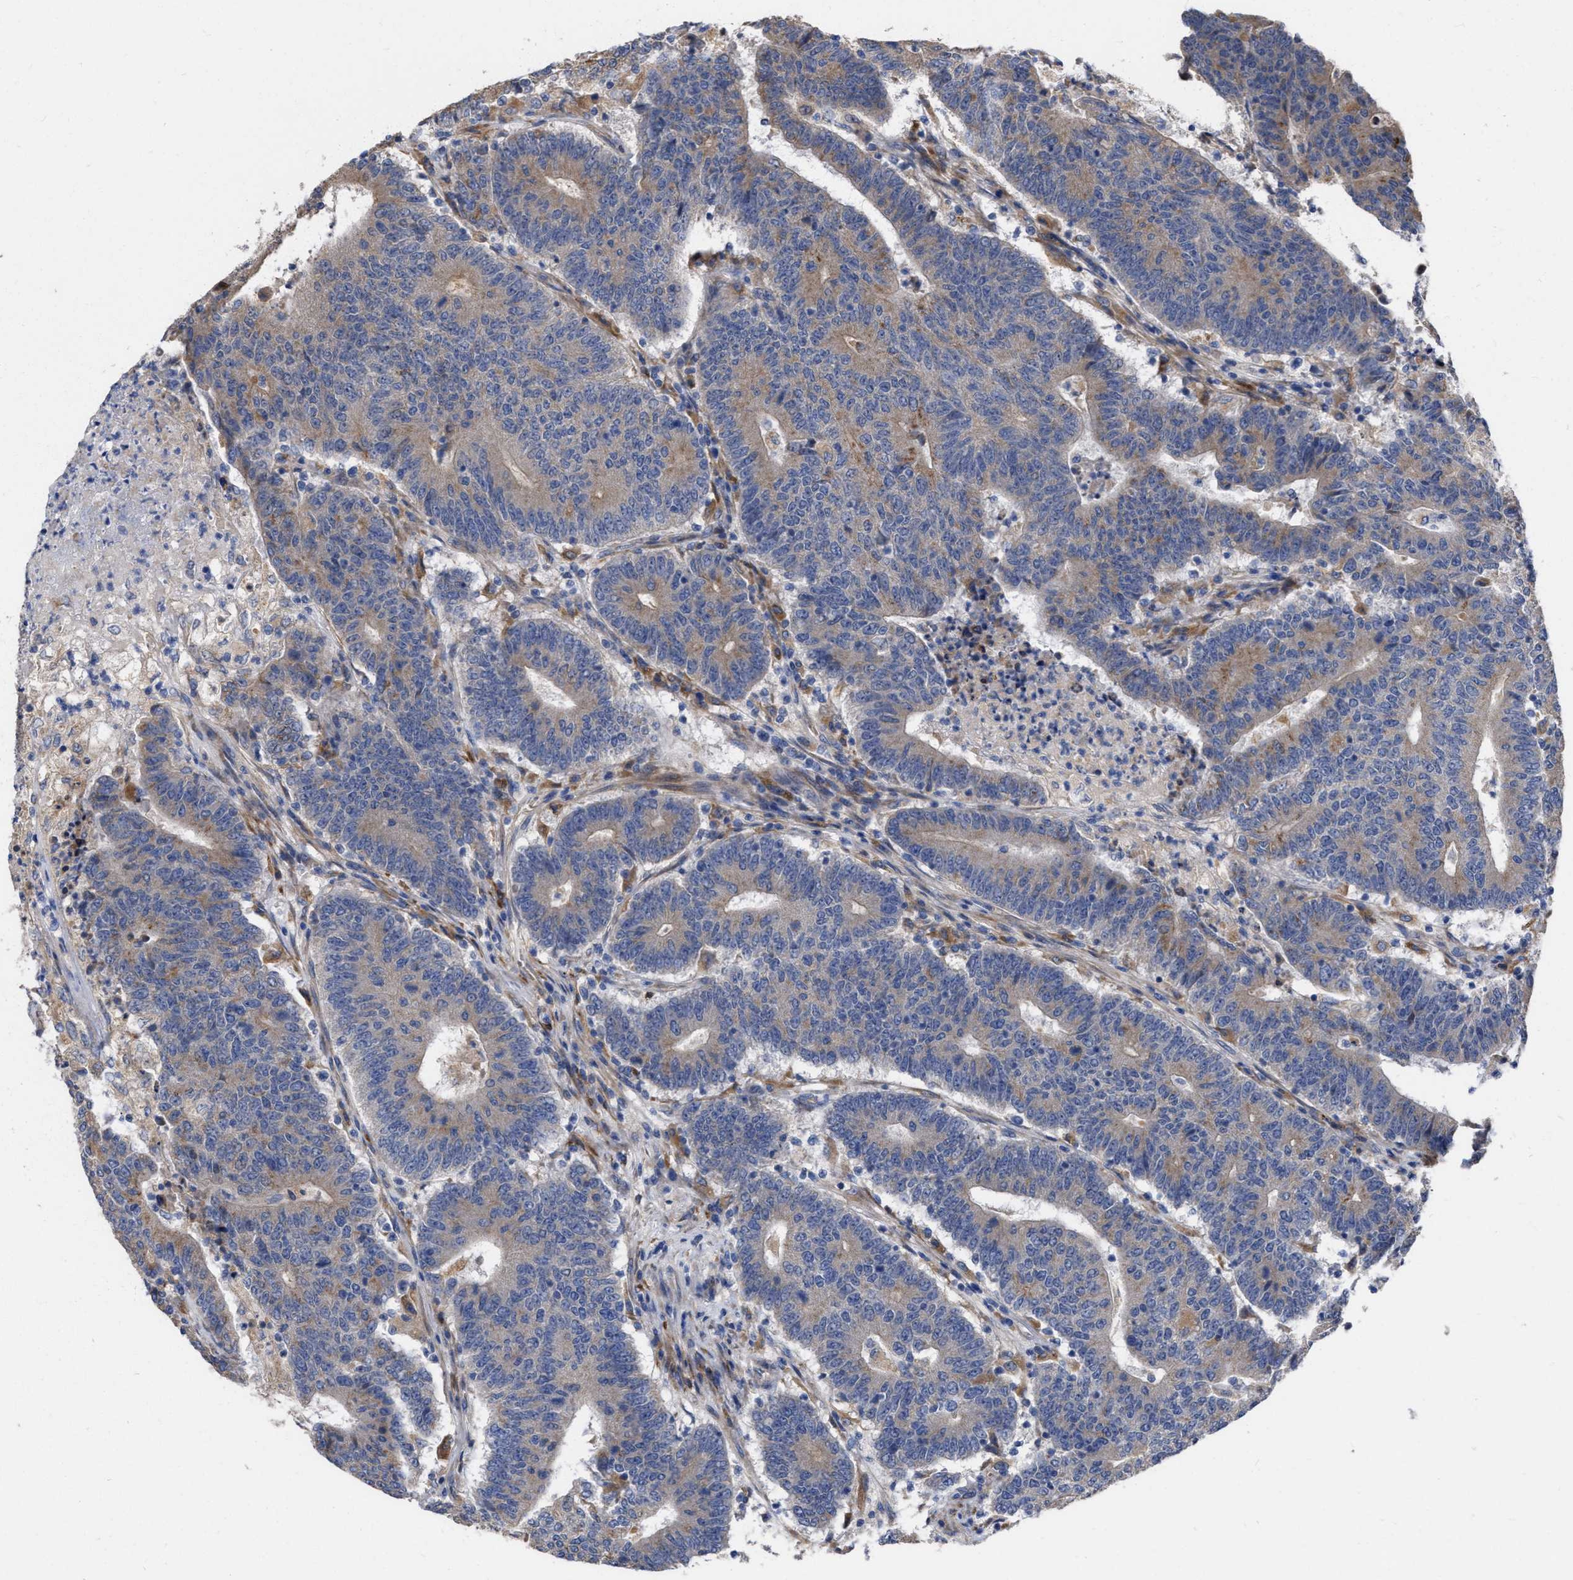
{"staining": {"intensity": "weak", "quantity": "25%-75%", "location": "cytoplasmic/membranous"}, "tissue": "colorectal cancer", "cell_type": "Tumor cells", "image_type": "cancer", "snomed": [{"axis": "morphology", "description": "Normal tissue, NOS"}, {"axis": "morphology", "description": "Adenocarcinoma, NOS"}, {"axis": "topography", "description": "Colon"}], "caption": "This histopathology image exhibits colorectal adenocarcinoma stained with immunohistochemistry to label a protein in brown. The cytoplasmic/membranous of tumor cells show weak positivity for the protein. Nuclei are counter-stained blue.", "gene": "MLST8", "patient": {"sex": "female", "age": 75}}